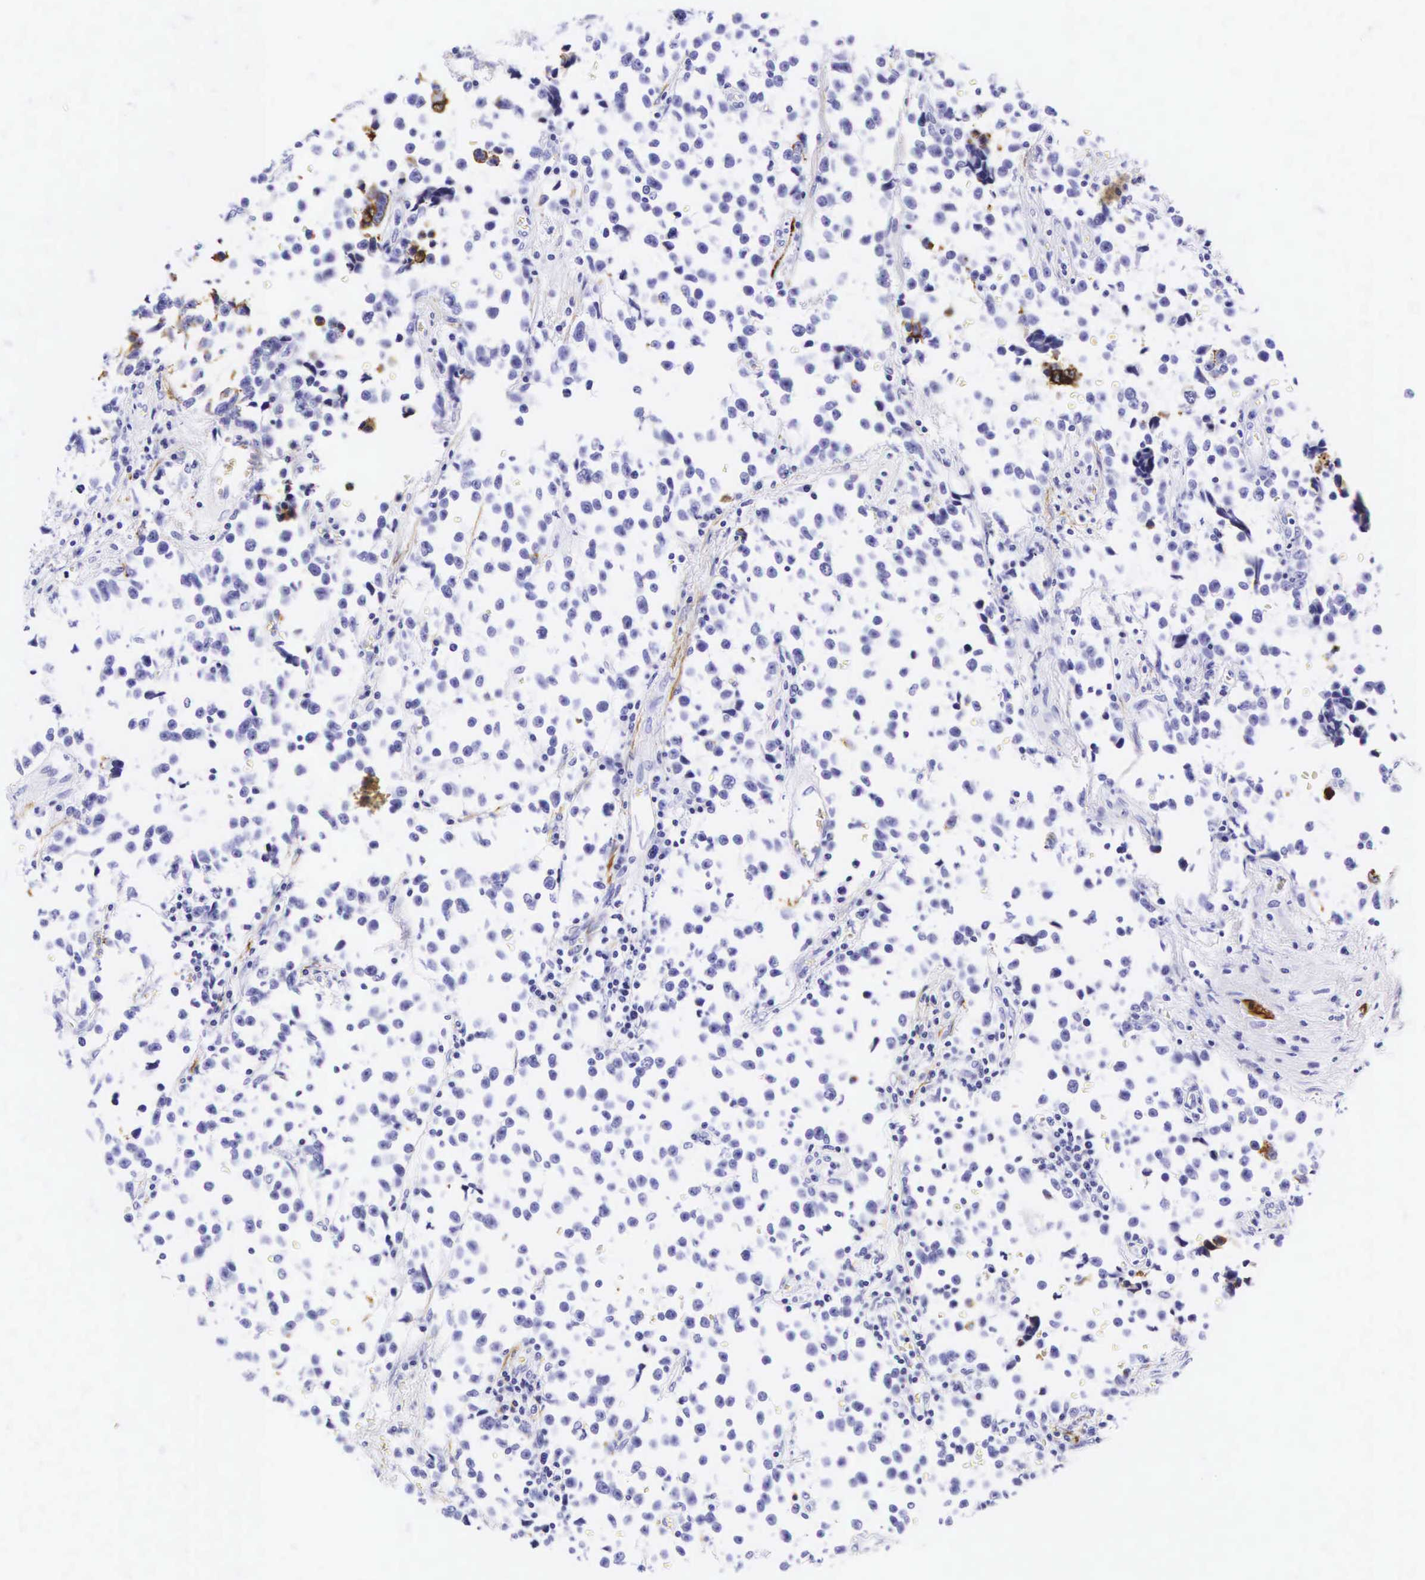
{"staining": {"intensity": "weak", "quantity": "<25%", "location": "cytoplasmic/membranous"}, "tissue": "testis cancer", "cell_type": "Tumor cells", "image_type": "cancer", "snomed": [{"axis": "morphology", "description": "Seminoma, NOS"}, {"axis": "topography", "description": "Testis"}], "caption": "A high-resolution histopathology image shows immunohistochemistry staining of seminoma (testis), which reveals no significant expression in tumor cells. (Immunohistochemistry (ihc), brightfield microscopy, high magnification).", "gene": "KRT18", "patient": {"sex": "male", "age": 38}}